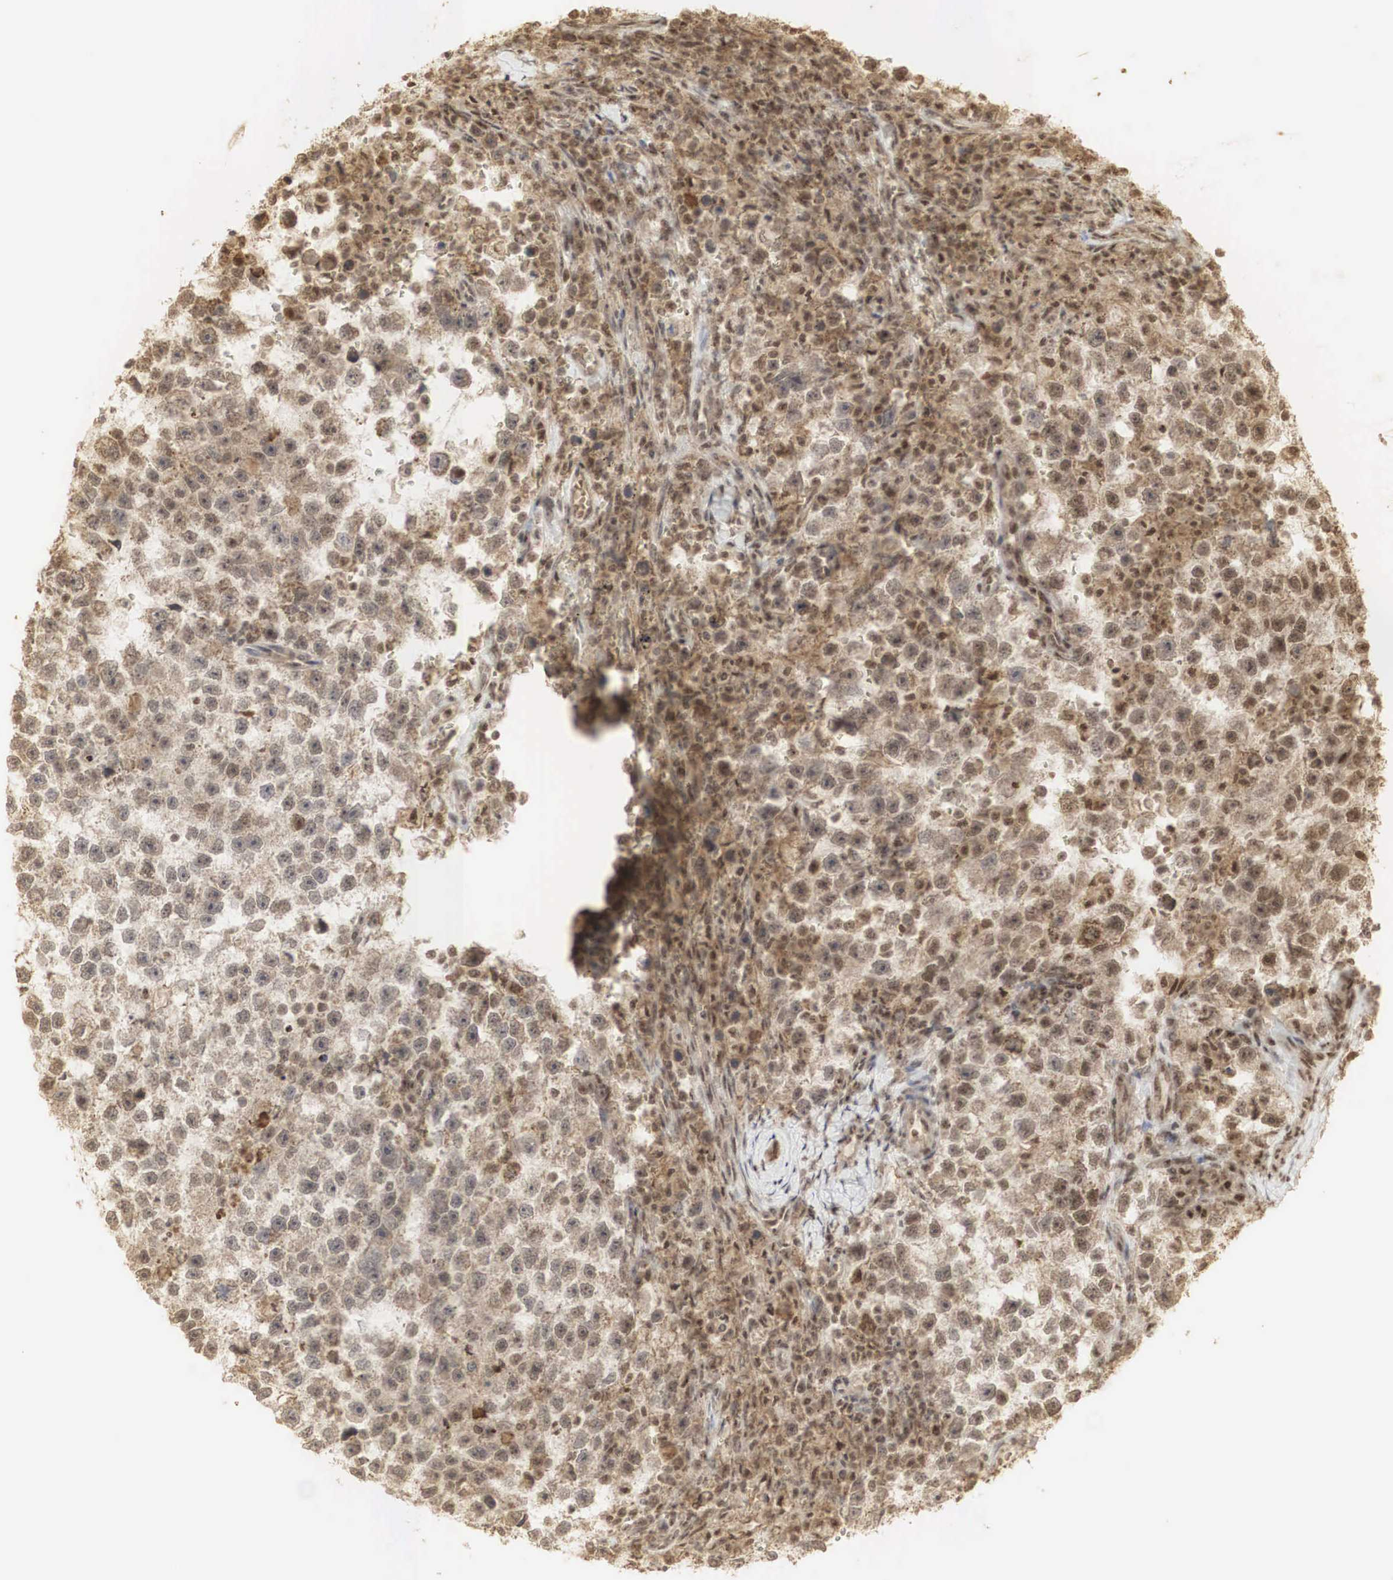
{"staining": {"intensity": "strong", "quantity": ">75%", "location": "cytoplasmic/membranous,nuclear"}, "tissue": "testis cancer", "cell_type": "Tumor cells", "image_type": "cancer", "snomed": [{"axis": "morphology", "description": "Seminoma, NOS"}, {"axis": "topography", "description": "Testis"}], "caption": "Immunohistochemistry of testis cancer displays high levels of strong cytoplasmic/membranous and nuclear staining in approximately >75% of tumor cells. (Stains: DAB (3,3'-diaminobenzidine) in brown, nuclei in blue, Microscopy: brightfield microscopy at high magnification).", "gene": "RNF113A", "patient": {"sex": "male", "age": 33}}